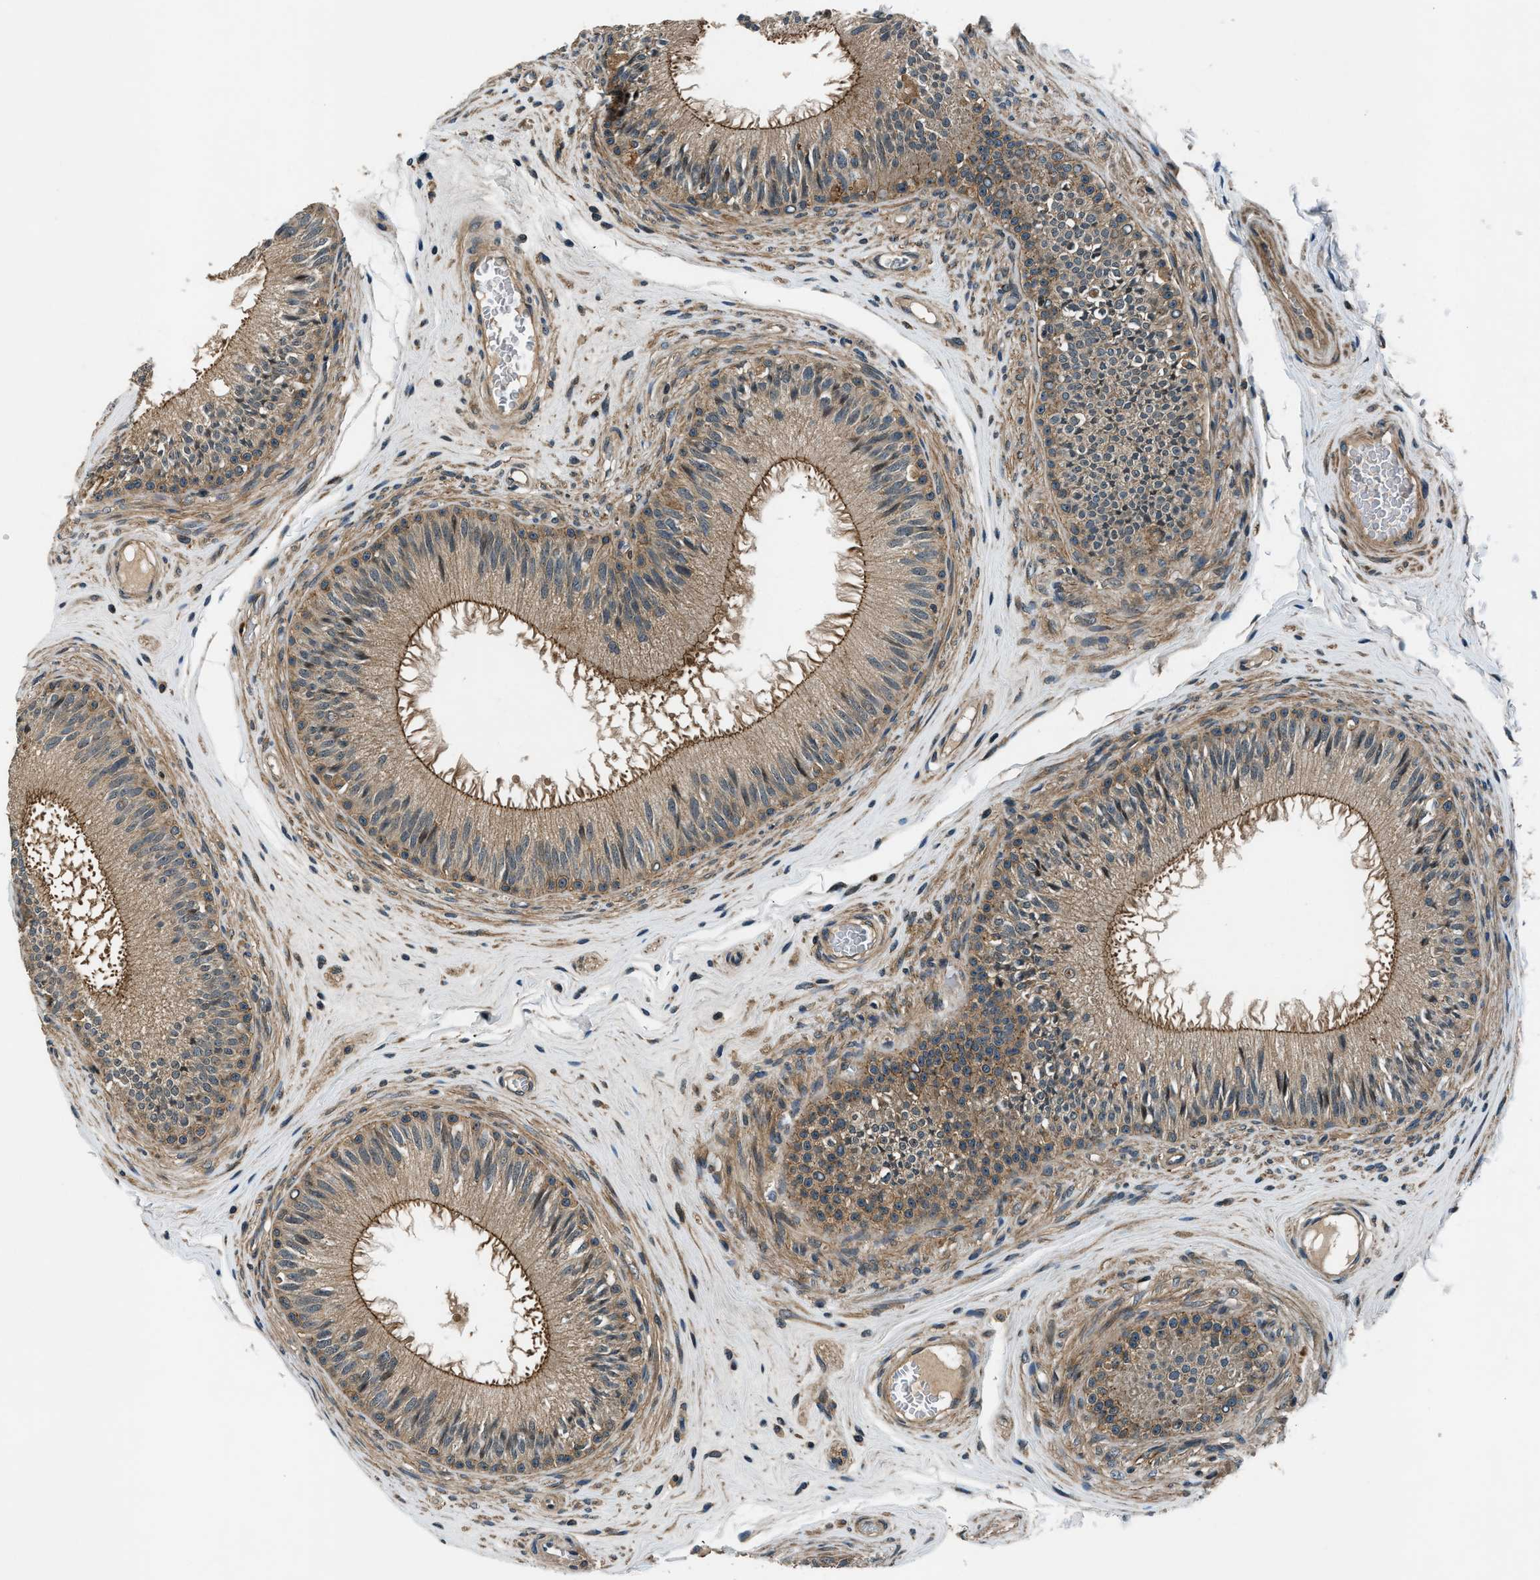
{"staining": {"intensity": "moderate", "quantity": ">75%", "location": "cytoplasmic/membranous"}, "tissue": "epididymis", "cell_type": "Glandular cells", "image_type": "normal", "snomed": [{"axis": "morphology", "description": "Normal tissue, NOS"}, {"axis": "topography", "description": "Testis"}, {"axis": "topography", "description": "Epididymis"}], "caption": "Protein expression by IHC demonstrates moderate cytoplasmic/membranous positivity in about >75% of glandular cells in benign epididymis.", "gene": "ARHGEF11", "patient": {"sex": "male", "age": 36}}